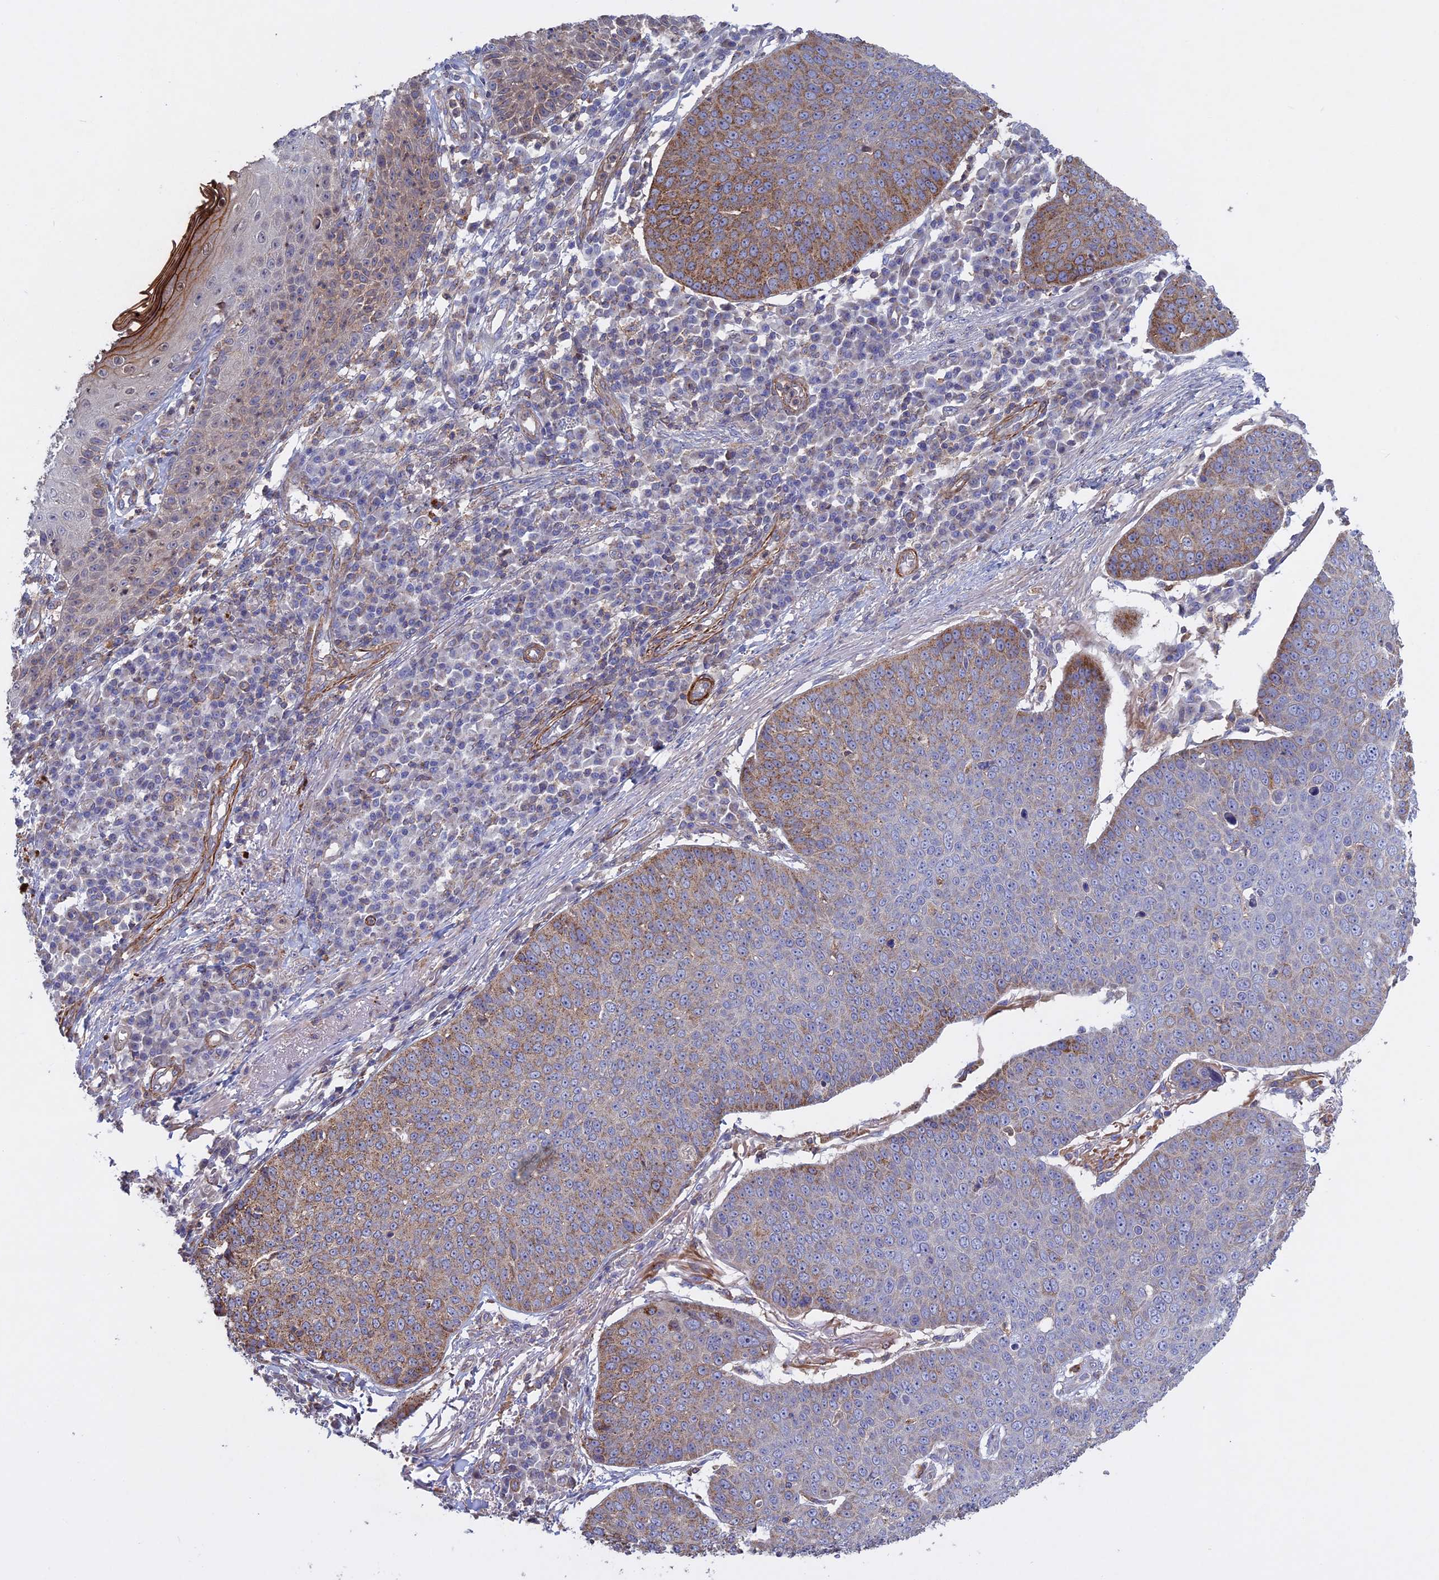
{"staining": {"intensity": "moderate", "quantity": "<25%", "location": "cytoplasmic/membranous"}, "tissue": "skin cancer", "cell_type": "Tumor cells", "image_type": "cancer", "snomed": [{"axis": "morphology", "description": "Squamous cell carcinoma, NOS"}, {"axis": "topography", "description": "Skin"}], "caption": "This is a micrograph of immunohistochemistry (IHC) staining of skin cancer, which shows moderate expression in the cytoplasmic/membranous of tumor cells.", "gene": "LYPD5", "patient": {"sex": "male", "age": 71}}